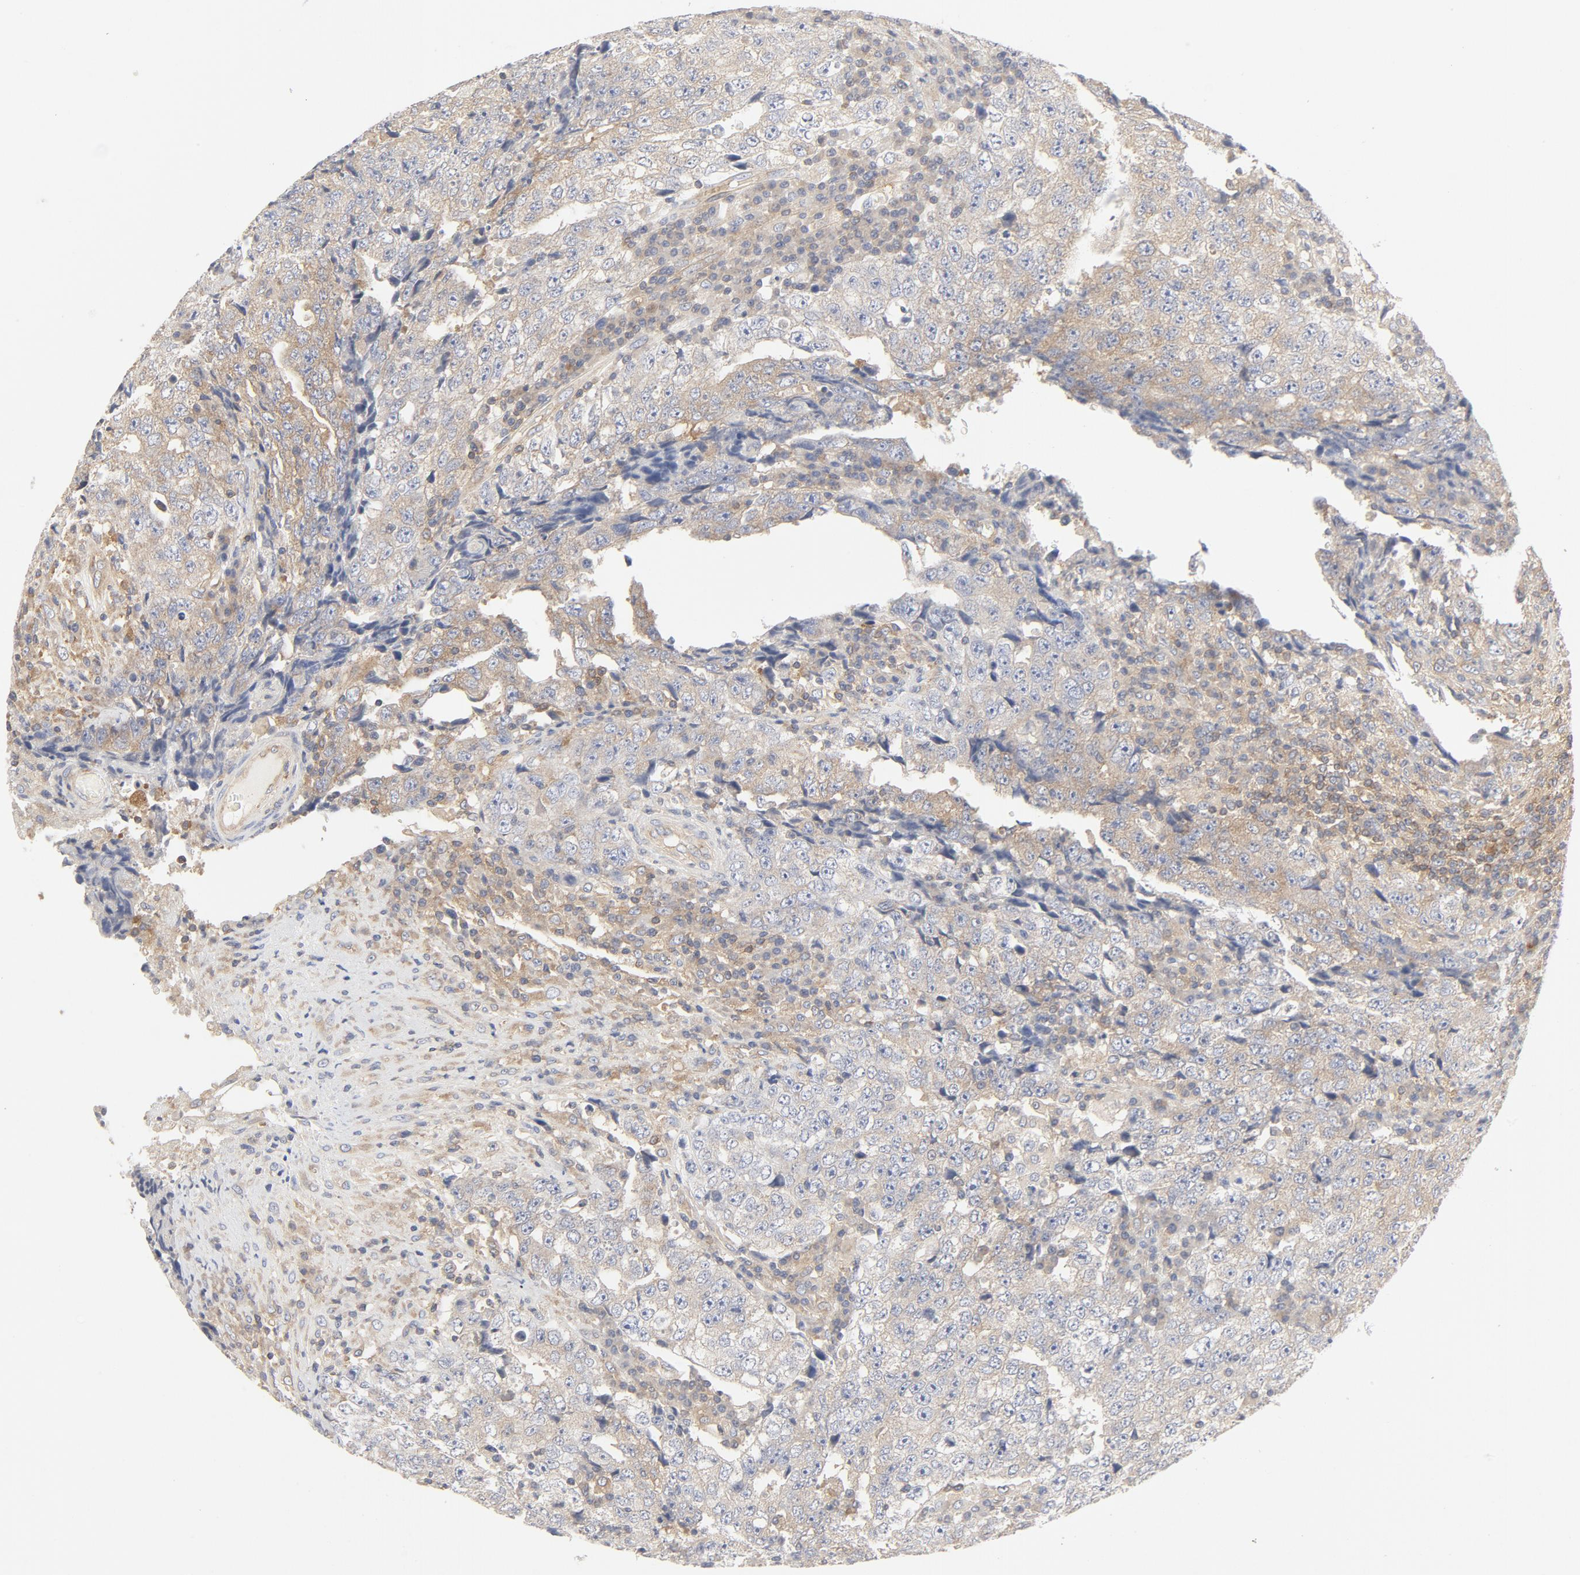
{"staining": {"intensity": "moderate", "quantity": "25%-75%", "location": "cytoplasmic/membranous"}, "tissue": "testis cancer", "cell_type": "Tumor cells", "image_type": "cancer", "snomed": [{"axis": "morphology", "description": "Necrosis, NOS"}, {"axis": "morphology", "description": "Carcinoma, Embryonal, NOS"}, {"axis": "topography", "description": "Testis"}], "caption": "Testis cancer tissue reveals moderate cytoplasmic/membranous positivity in about 25%-75% of tumor cells, visualized by immunohistochemistry.", "gene": "RABEP1", "patient": {"sex": "male", "age": 19}}